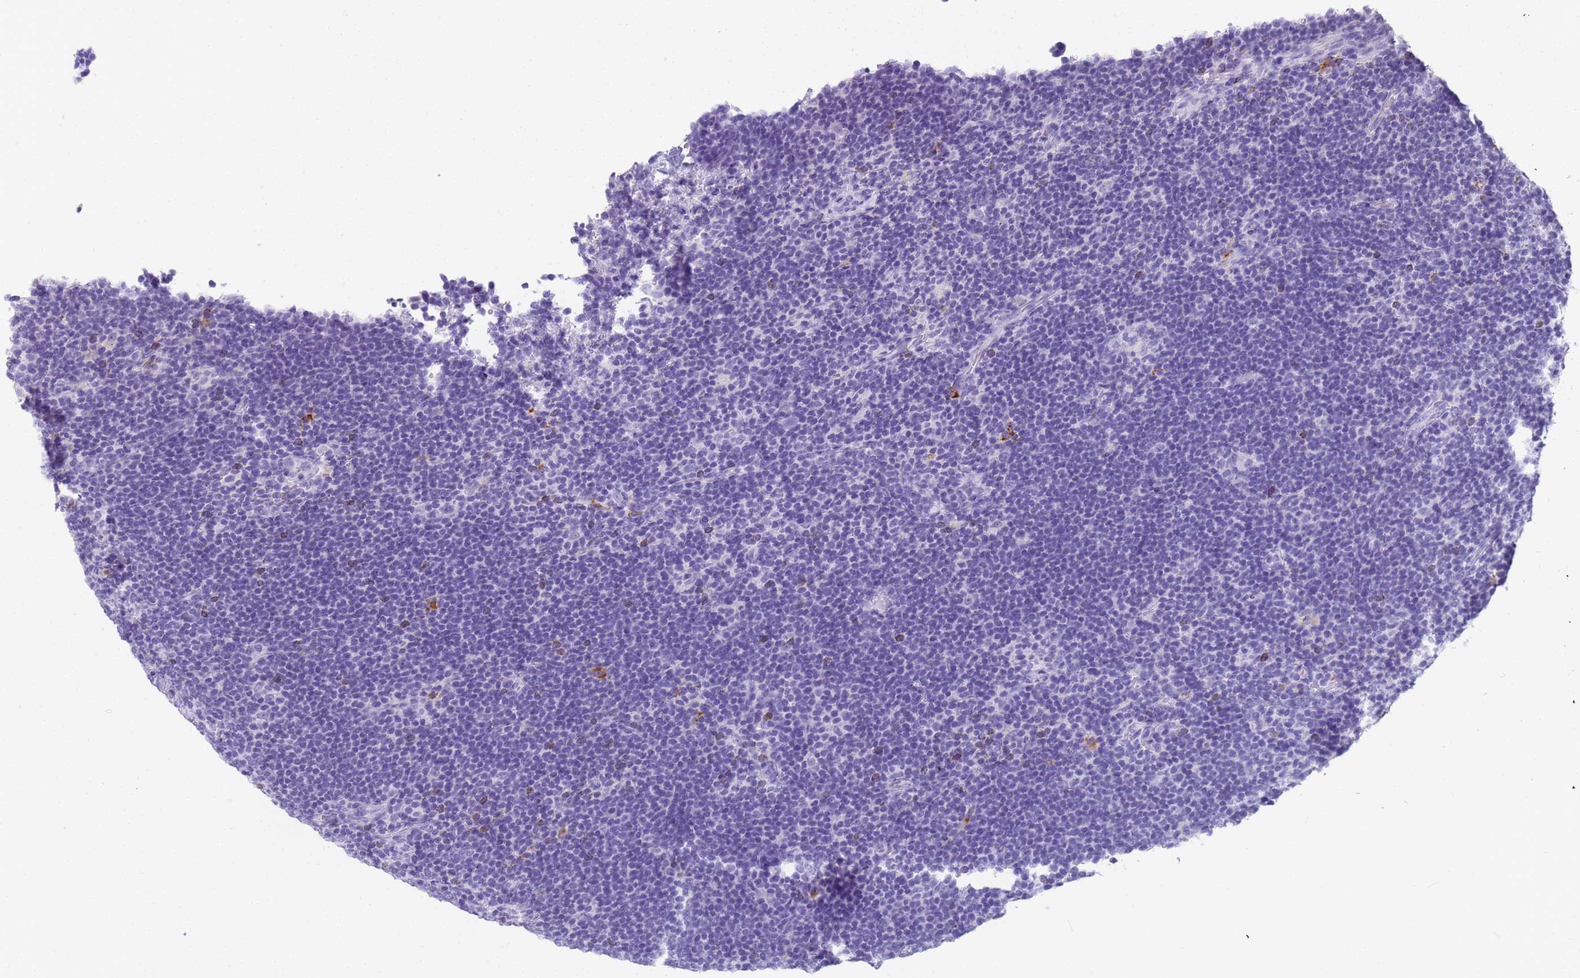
{"staining": {"intensity": "moderate", "quantity": "<25%", "location": "cytoplasmic/membranous"}, "tissue": "lymphoma", "cell_type": "Tumor cells", "image_type": "cancer", "snomed": [{"axis": "morphology", "description": "Hodgkin's disease, NOS"}, {"axis": "topography", "description": "Lymph node"}], "caption": "Moderate cytoplasmic/membranous staining is seen in approximately <25% of tumor cells in lymphoma.", "gene": "RNASE2", "patient": {"sex": "female", "age": 57}}